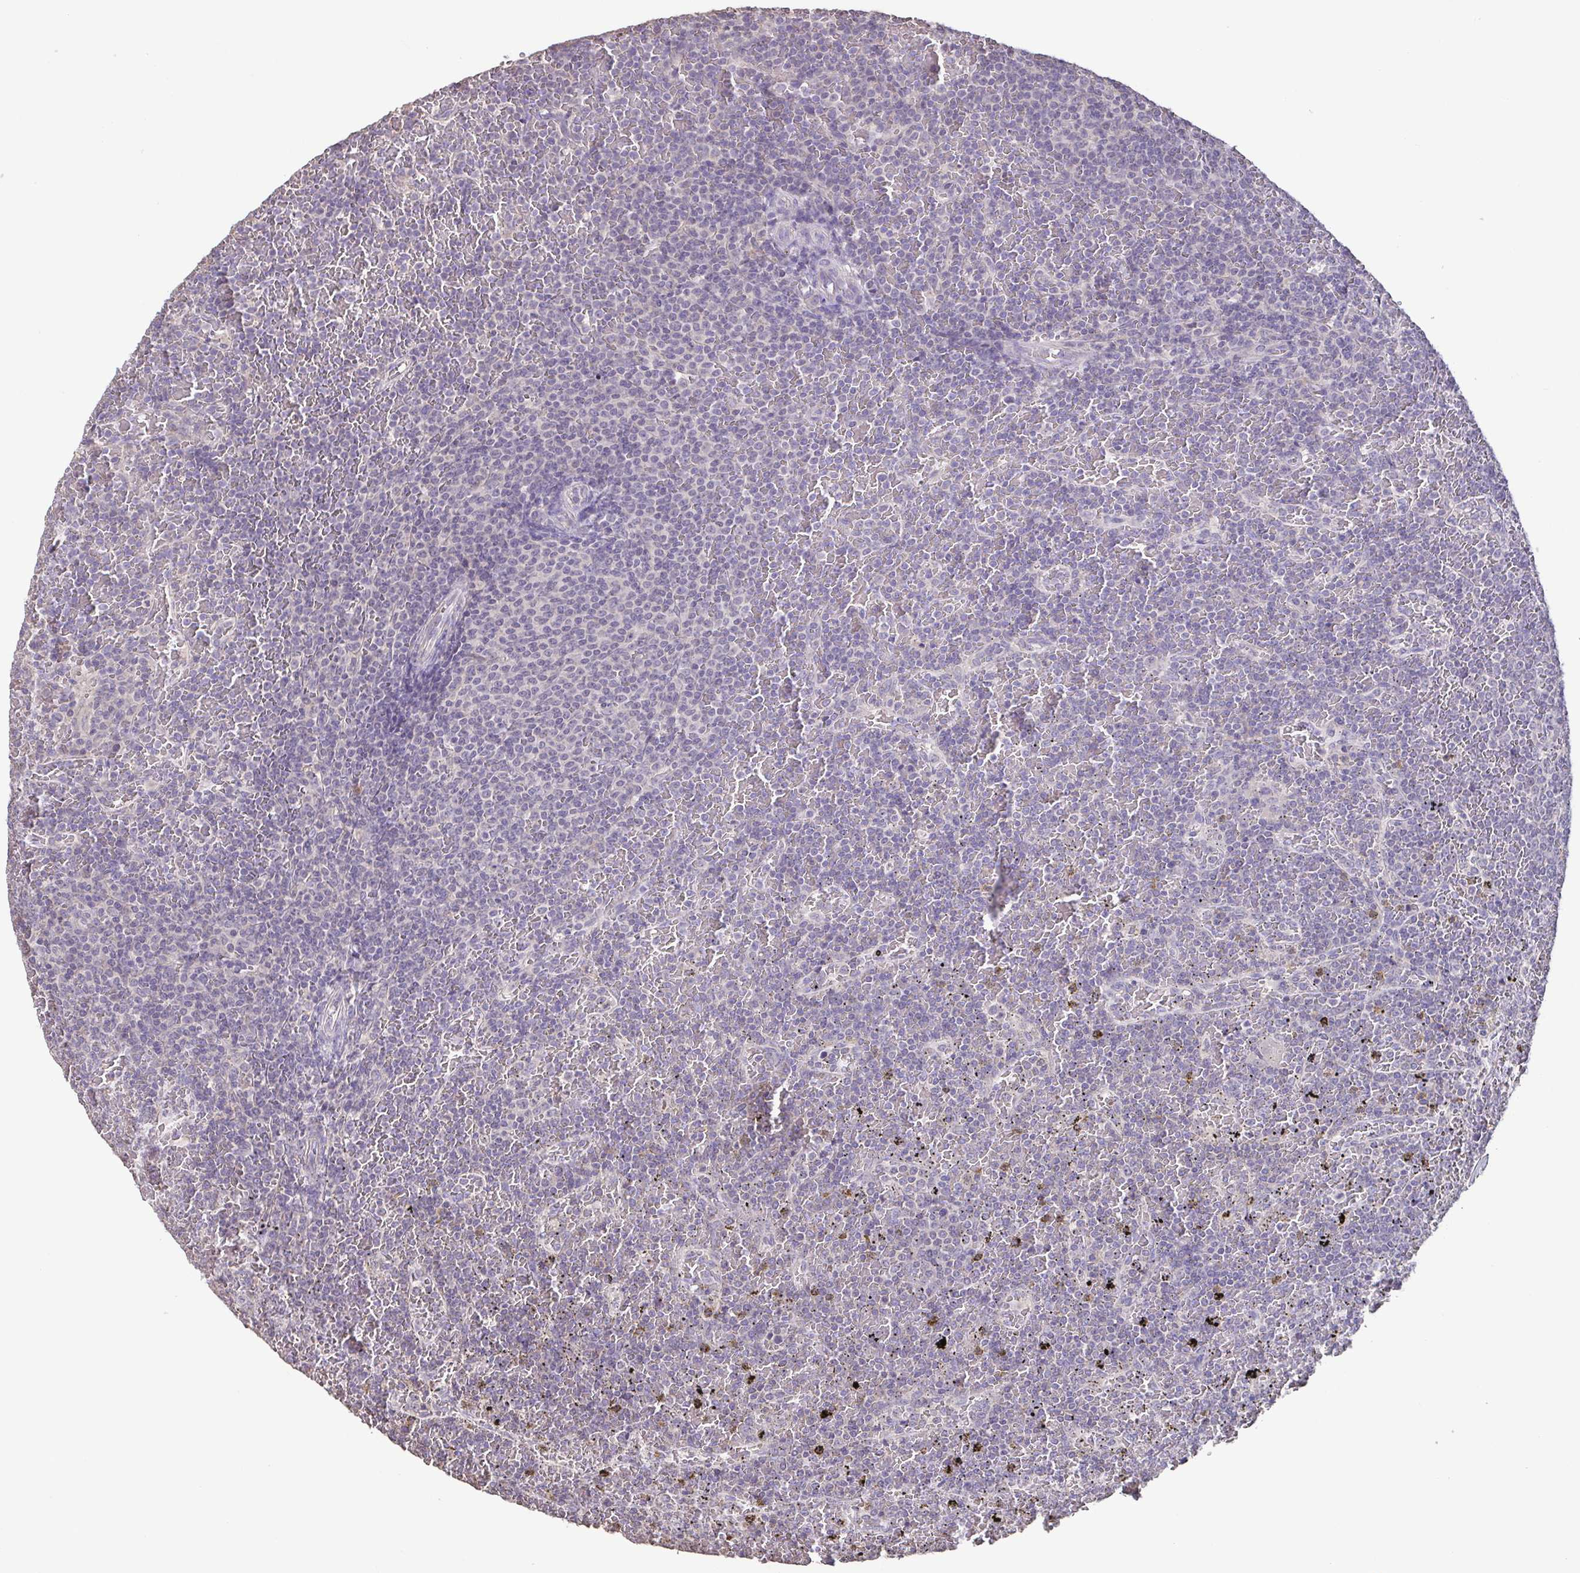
{"staining": {"intensity": "negative", "quantity": "none", "location": "none"}, "tissue": "lymphoma", "cell_type": "Tumor cells", "image_type": "cancer", "snomed": [{"axis": "morphology", "description": "Malignant lymphoma, non-Hodgkin's type, Low grade"}, {"axis": "topography", "description": "Spleen"}], "caption": "Immunohistochemical staining of malignant lymphoma, non-Hodgkin's type (low-grade) shows no significant positivity in tumor cells. The staining was performed using DAB (3,3'-diaminobenzidine) to visualize the protein expression in brown, while the nuclei were stained in blue with hematoxylin (Magnification: 20x).", "gene": "ACTRT2", "patient": {"sex": "female", "age": 77}}